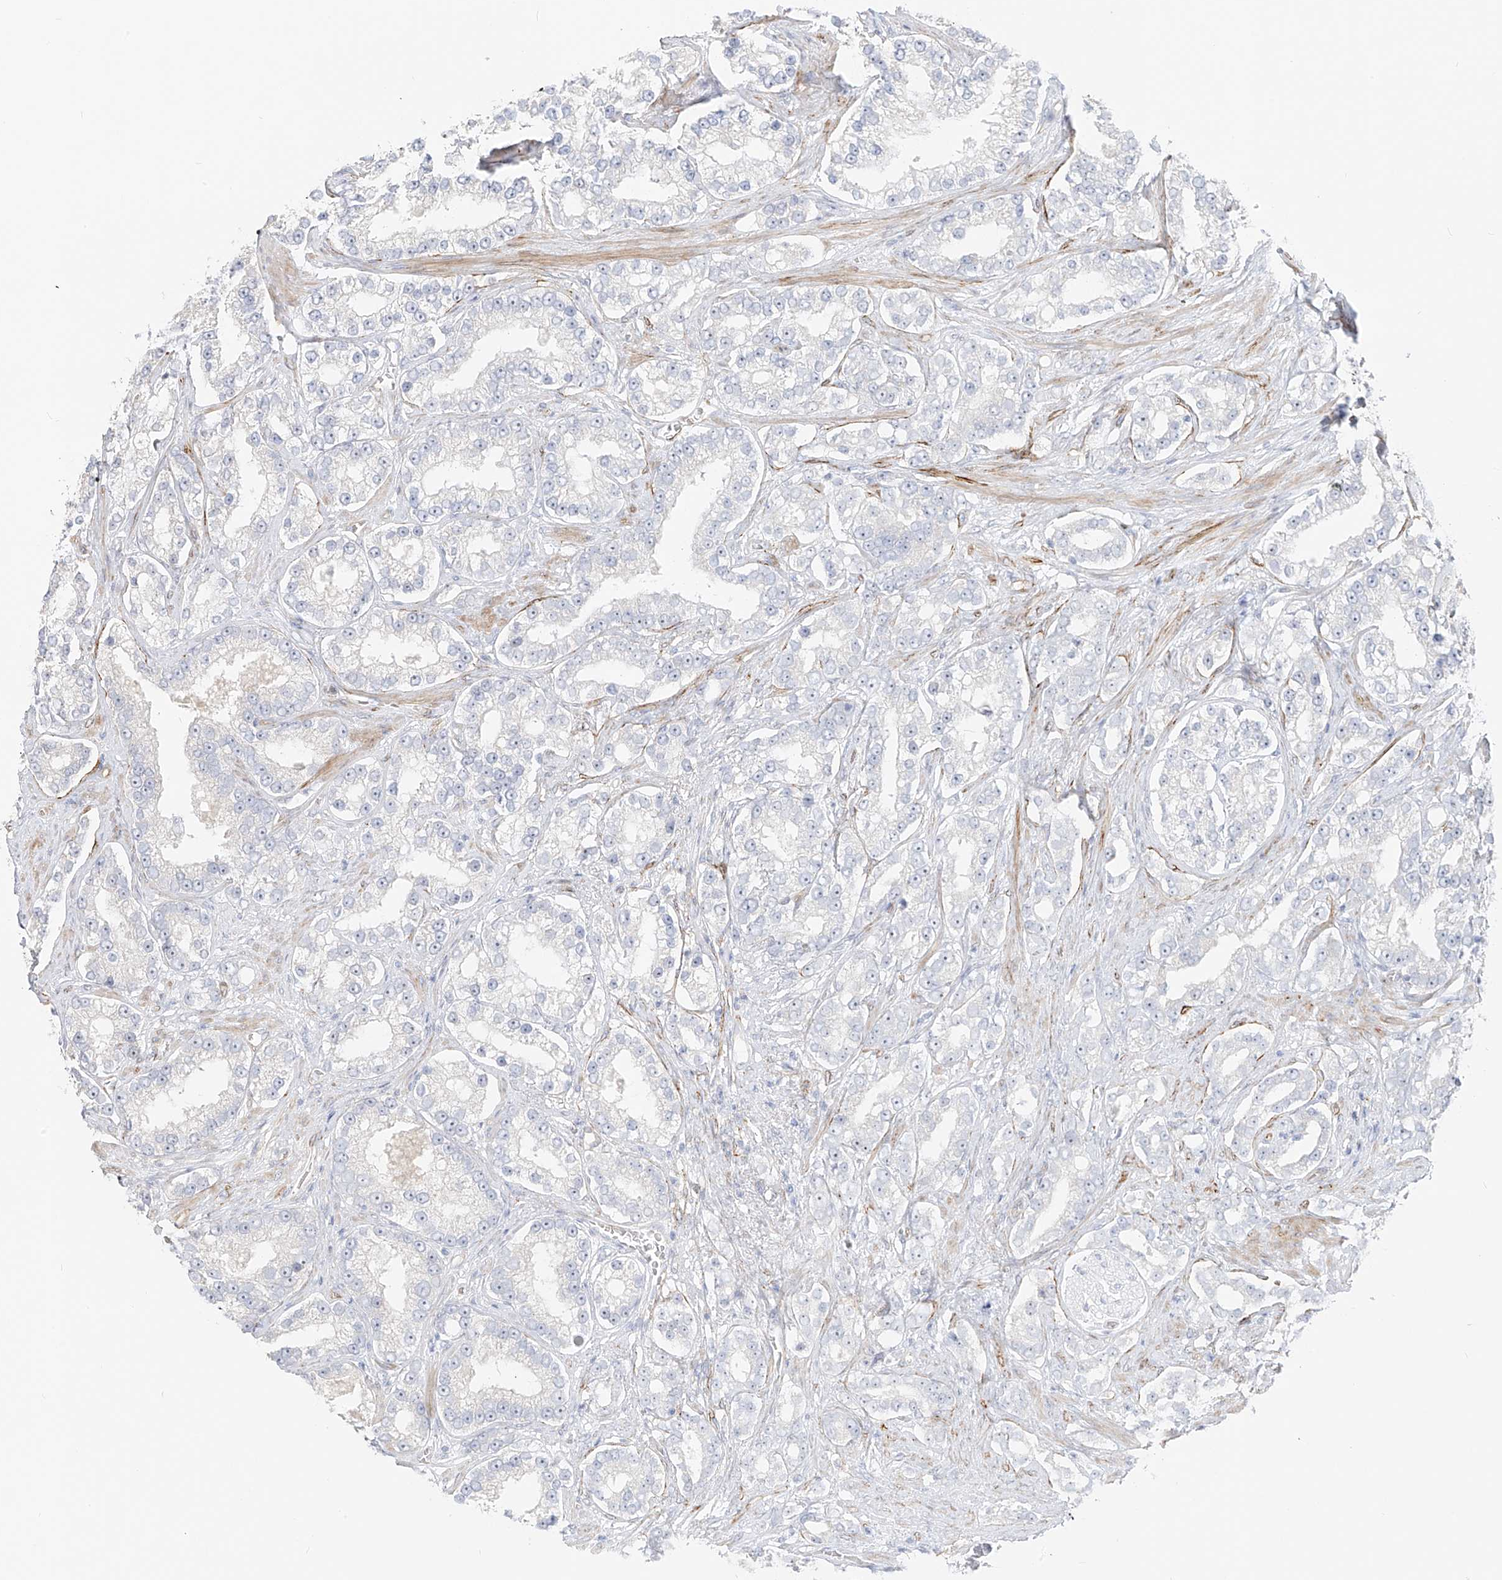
{"staining": {"intensity": "negative", "quantity": "none", "location": "none"}, "tissue": "prostate cancer", "cell_type": "Tumor cells", "image_type": "cancer", "snomed": [{"axis": "morphology", "description": "Normal tissue, NOS"}, {"axis": "morphology", "description": "Adenocarcinoma, High grade"}, {"axis": "topography", "description": "Prostate"}], "caption": "A high-resolution photomicrograph shows IHC staining of prostate adenocarcinoma (high-grade), which demonstrates no significant positivity in tumor cells. Nuclei are stained in blue.", "gene": "C11orf87", "patient": {"sex": "male", "age": 83}}